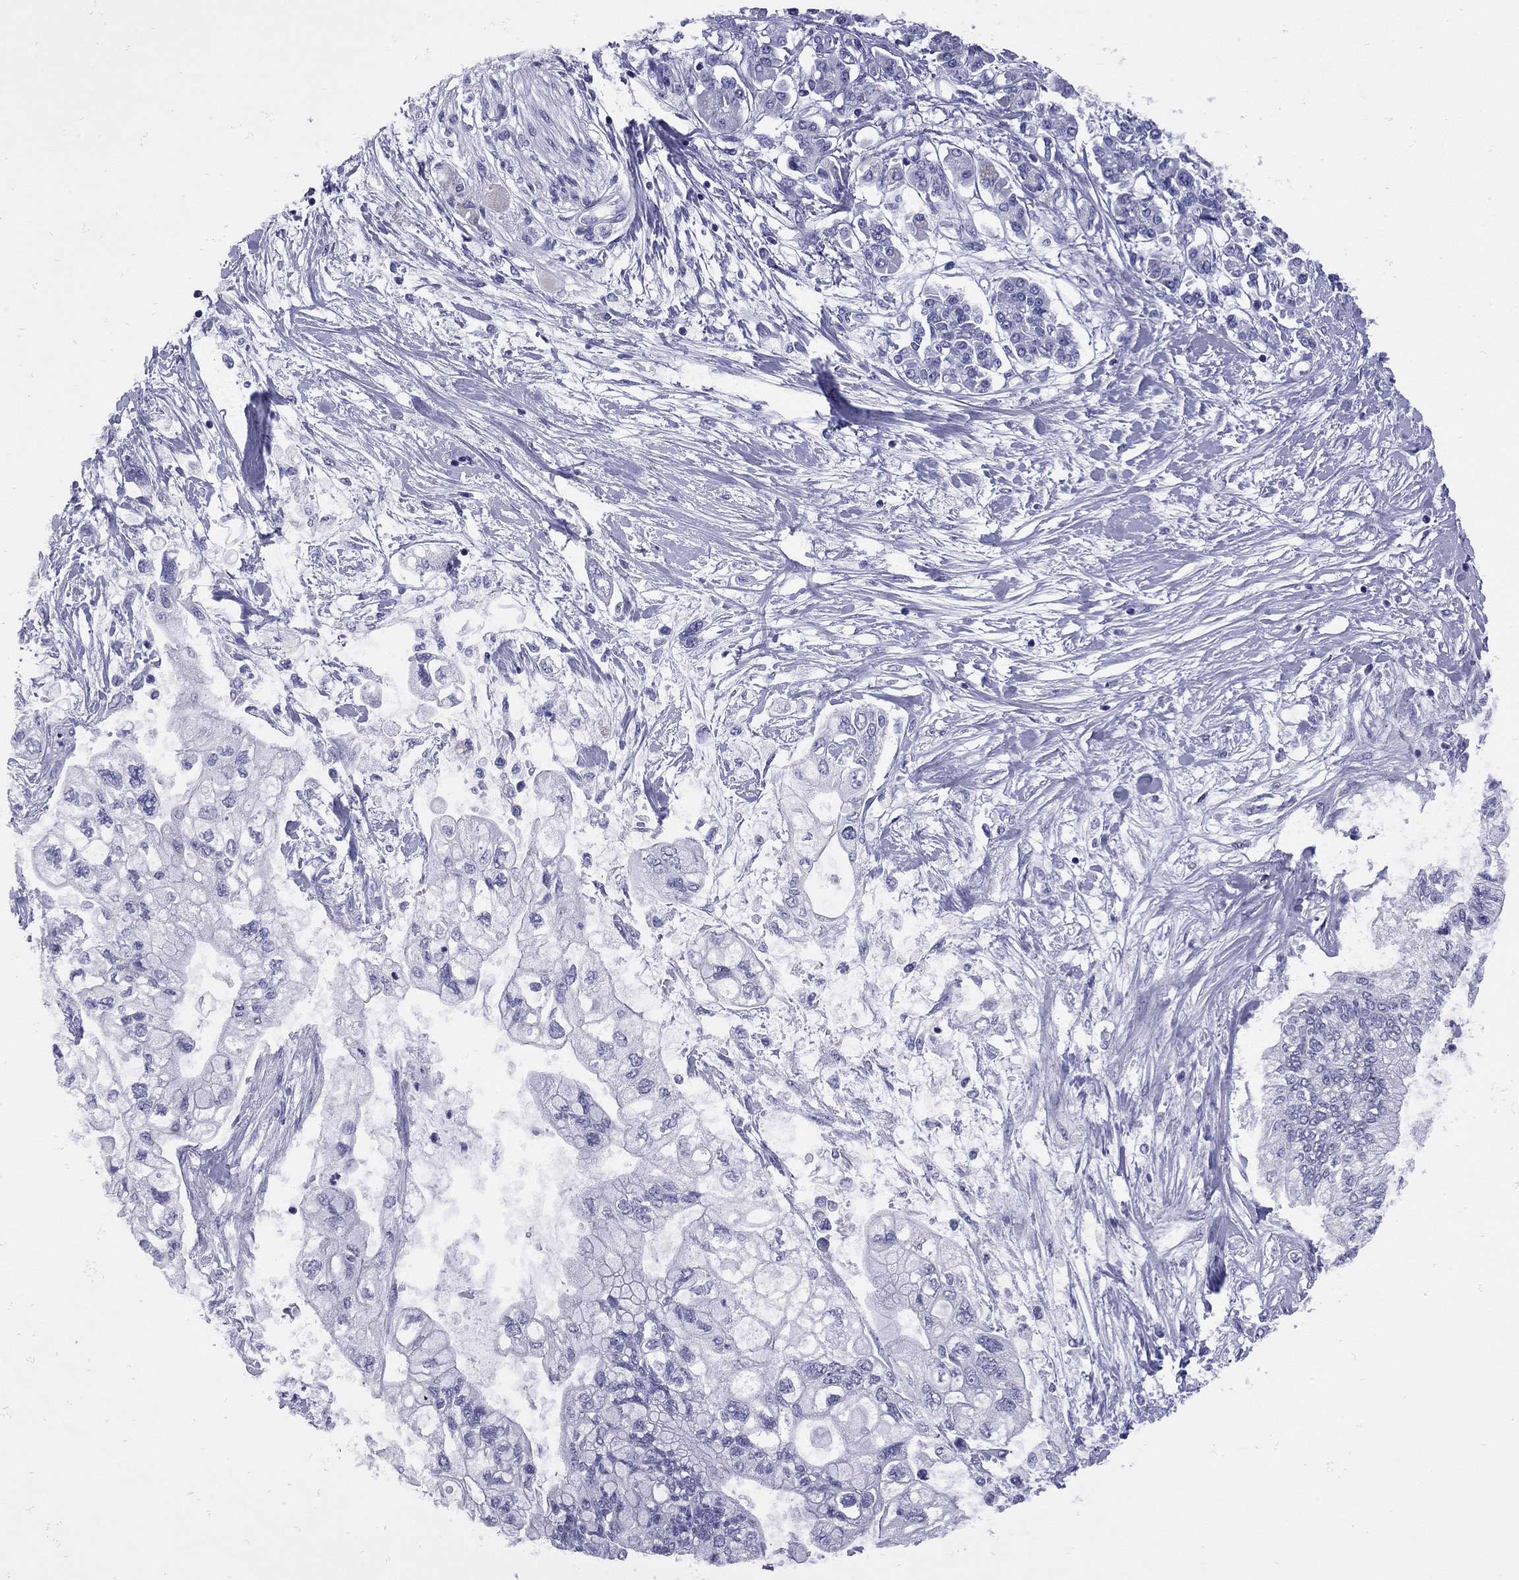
{"staining": {"intensity": "negative", "quantity": "none", "location": "none"}, "tissue": "pancreatic cancer", "cell_type": "Tumor cells", "image_type": "cancer", "snomed": [{"axis": "morphology", "description": "Adenocarcinoma, NOS"}, {"axis": "topography", "description": "Pancreas"}], "caption": "This is an immunohistochemistry (IHC) histopathology image of adenocarcinoma (pancreatic). There is no staining in tumor cells.", "gene": "EPPIN", "patient": {"sex": "female", "age": 77}}